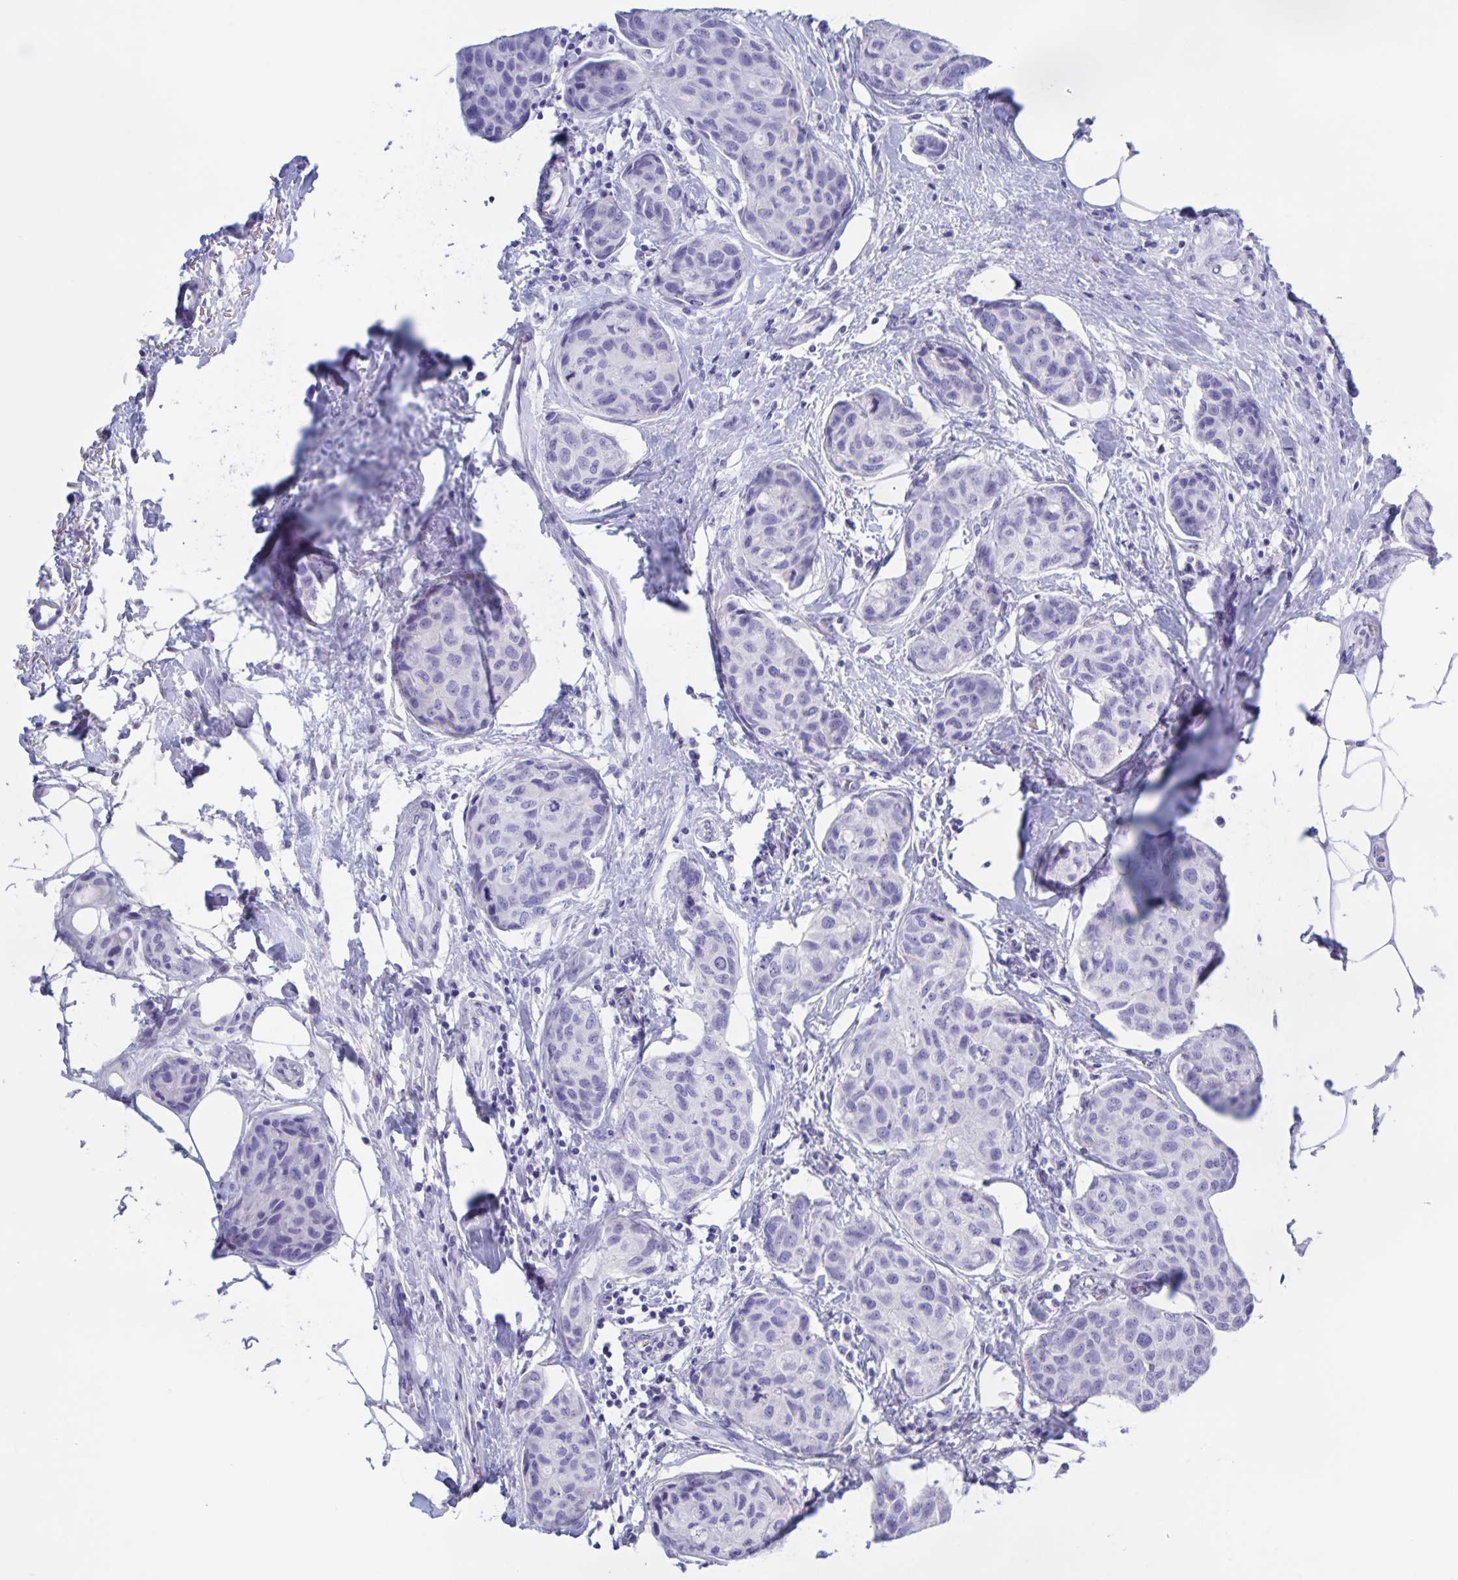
{"staining": {"intensity": "negative", "quantity": "none", "location": "none"}, "tissue": "breast cancer", "cell_type": "Tumor cells", "image_type": "cancer", "snomed": [{"axis": "morphology", "description": "Duct carcinoma"}, {"axis": "topography", "description": "Breast"}], "caption": "A photomicrograph of breast cancer (intraductal carcinoma) stained for a protein exhibits no brown staining in tumor cells. Brightfield microscopy of IHC stained with DAB (brown) and hematoxylin (blue), captured at high magnification.", "gene": "CATSPER4", "patient": {"sex": "female", "age": 80}}